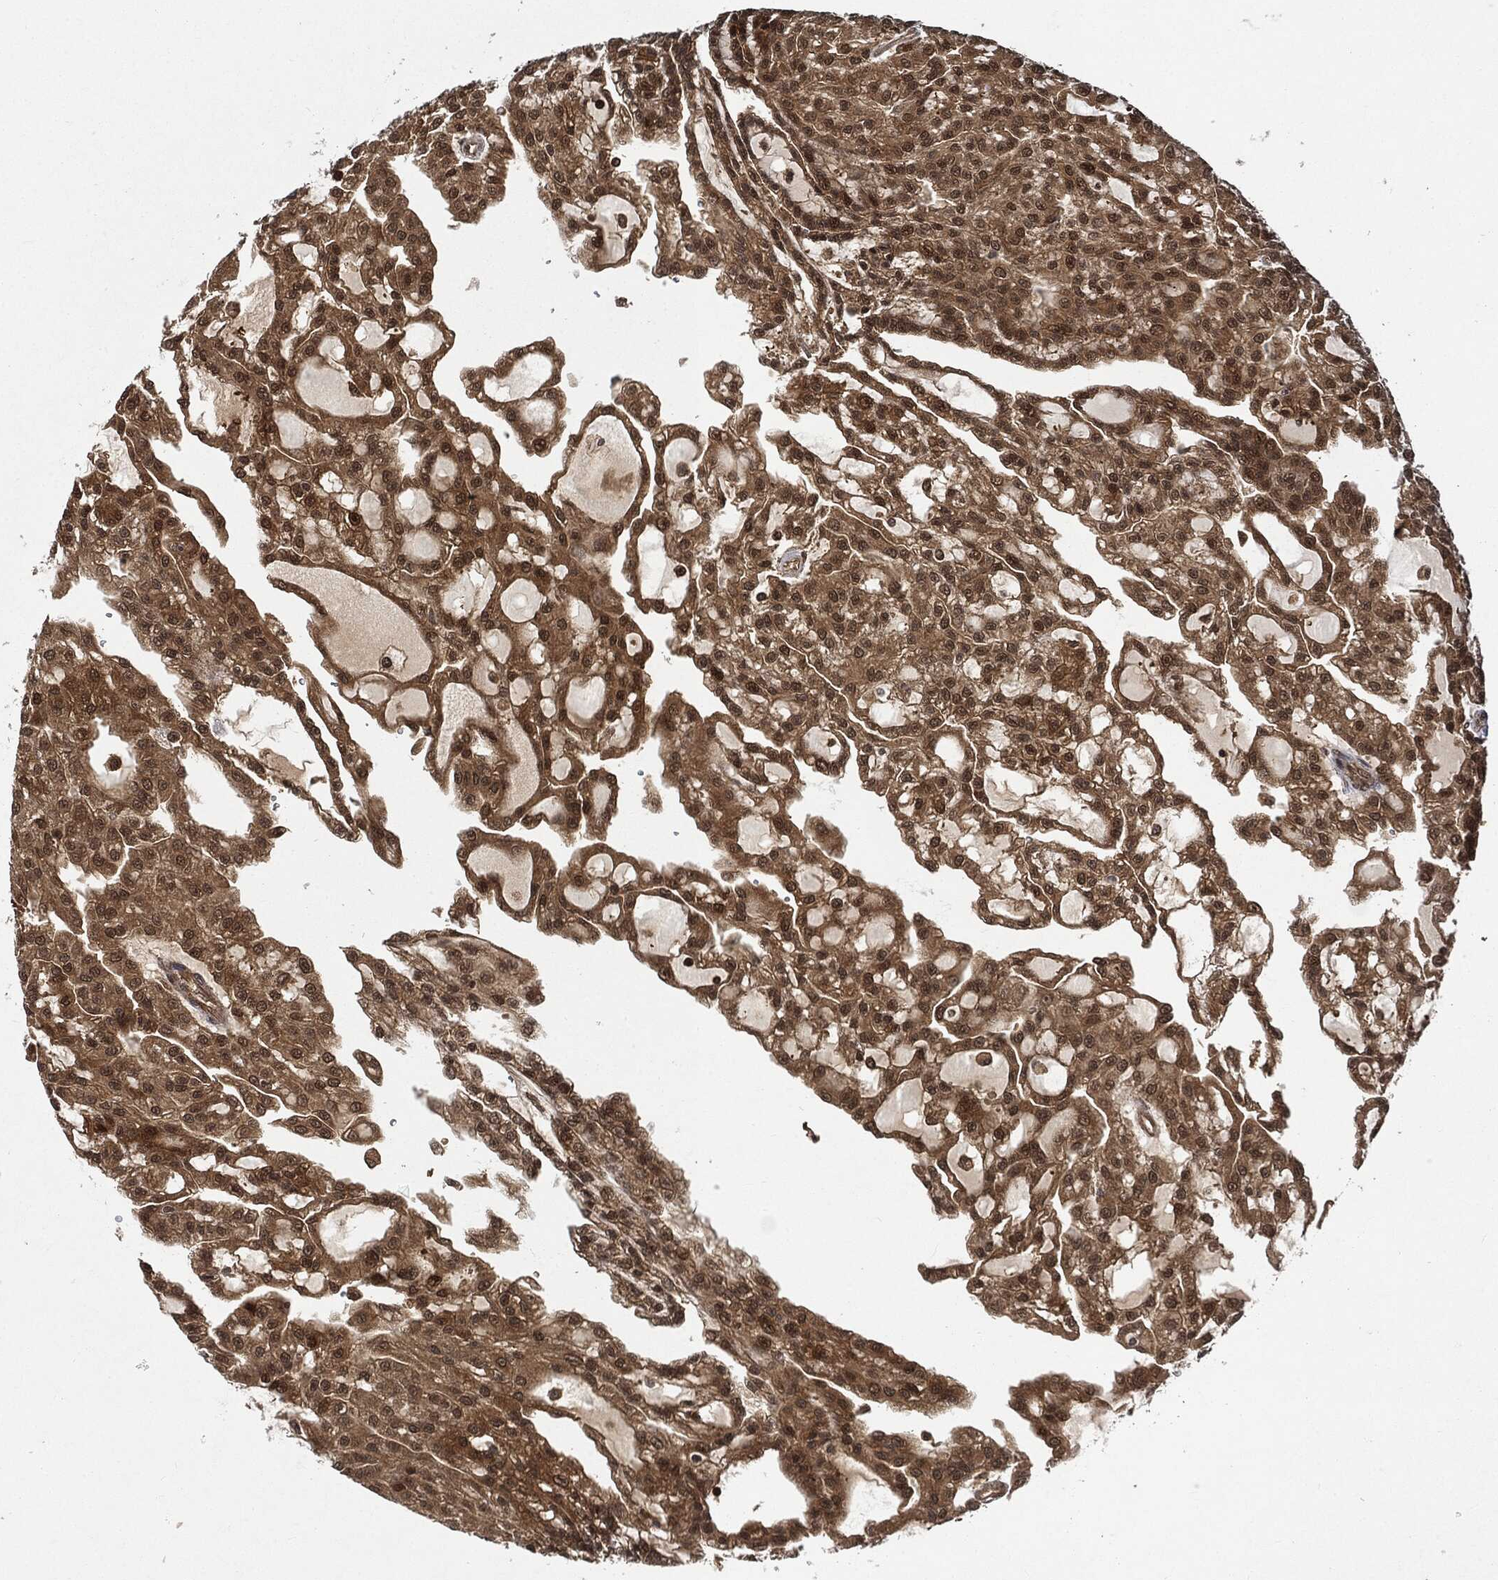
{"staining": {"intensity": "strong", "quantity": ">75%", "location": "cytoplasmic/membranous,nuclear"}, "tissue": "renal cancer", "cell_type": "Tumor cells", "image_type": "cancer", "snomed": [{"axis": "morphology", "description": "Adenocarcinoma, NOS"}, {"axis": "topography", "description": "Kidney"}], "caption": "Immunohistochemistry (IHC) of renal cancer exhibits high levels of strong cytoplasmic/membranous and nuclear positivity in approximately >75% of tumor cells. The protein of interest is stained brown, and the nuclei are stained in blue (DAB (3,3'-diaminobenzidine) IHC with brightfield microscopy, high magnification).", "gene": "CUTA", "patient": {"sex": "male", "age": 63}}